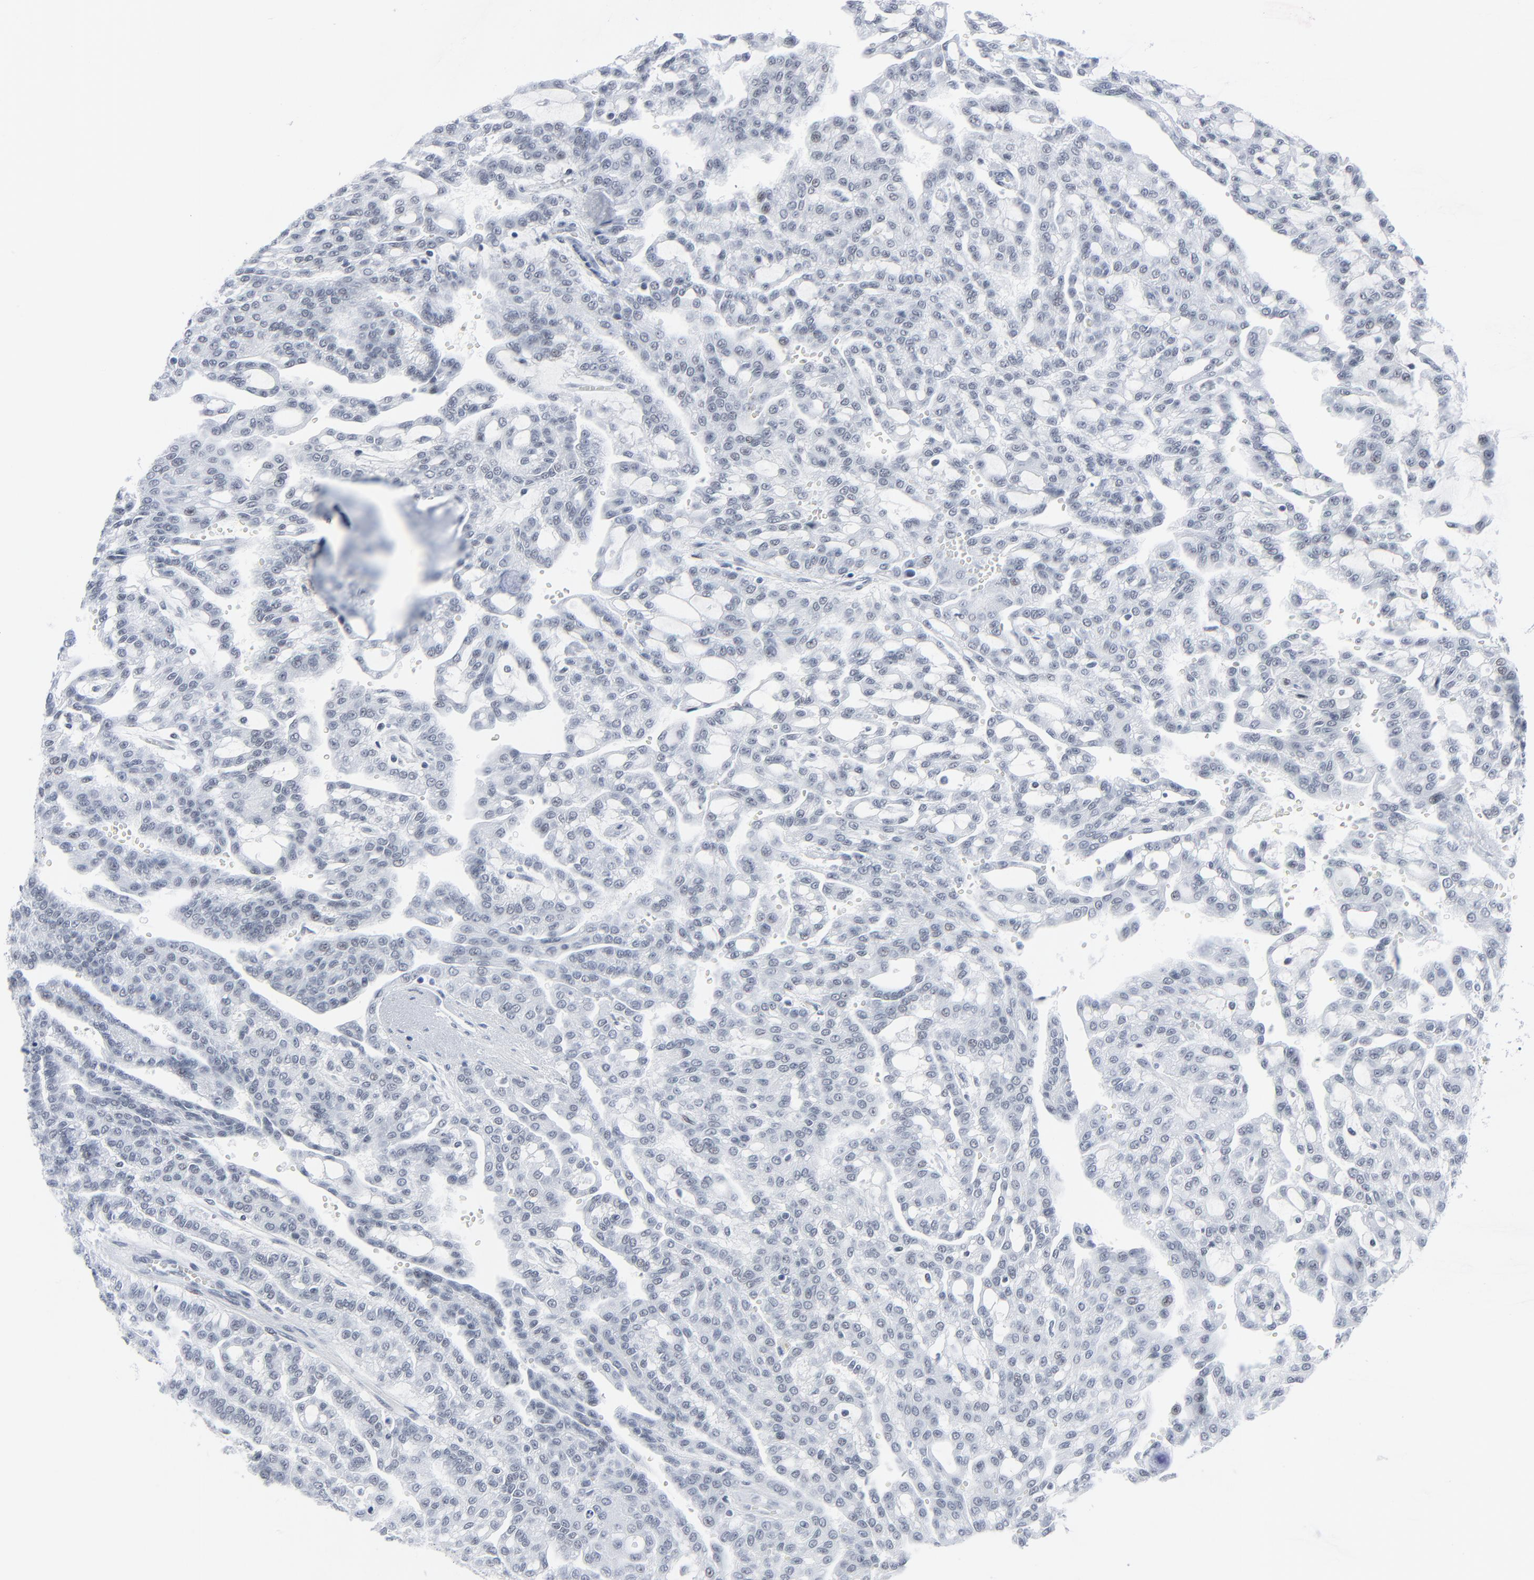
{"staining": {"intensity": "negative", "quantity": "none", "location": "none"}, "tissue": "renal cancer", "cell_type": "Tumor cells", "image_type": "cancer", "snomed": [{"axis": "morphology", "description": "Adenocarcinoma, NOS"}, {"axis": "topography", "description": "Kidney"}], "caption": "There is no significant expression in tumor cells of renal cancer (adenocarcinoma).", "gene": "SIRT1", "patient": {"sex": "male", "age": 63}}